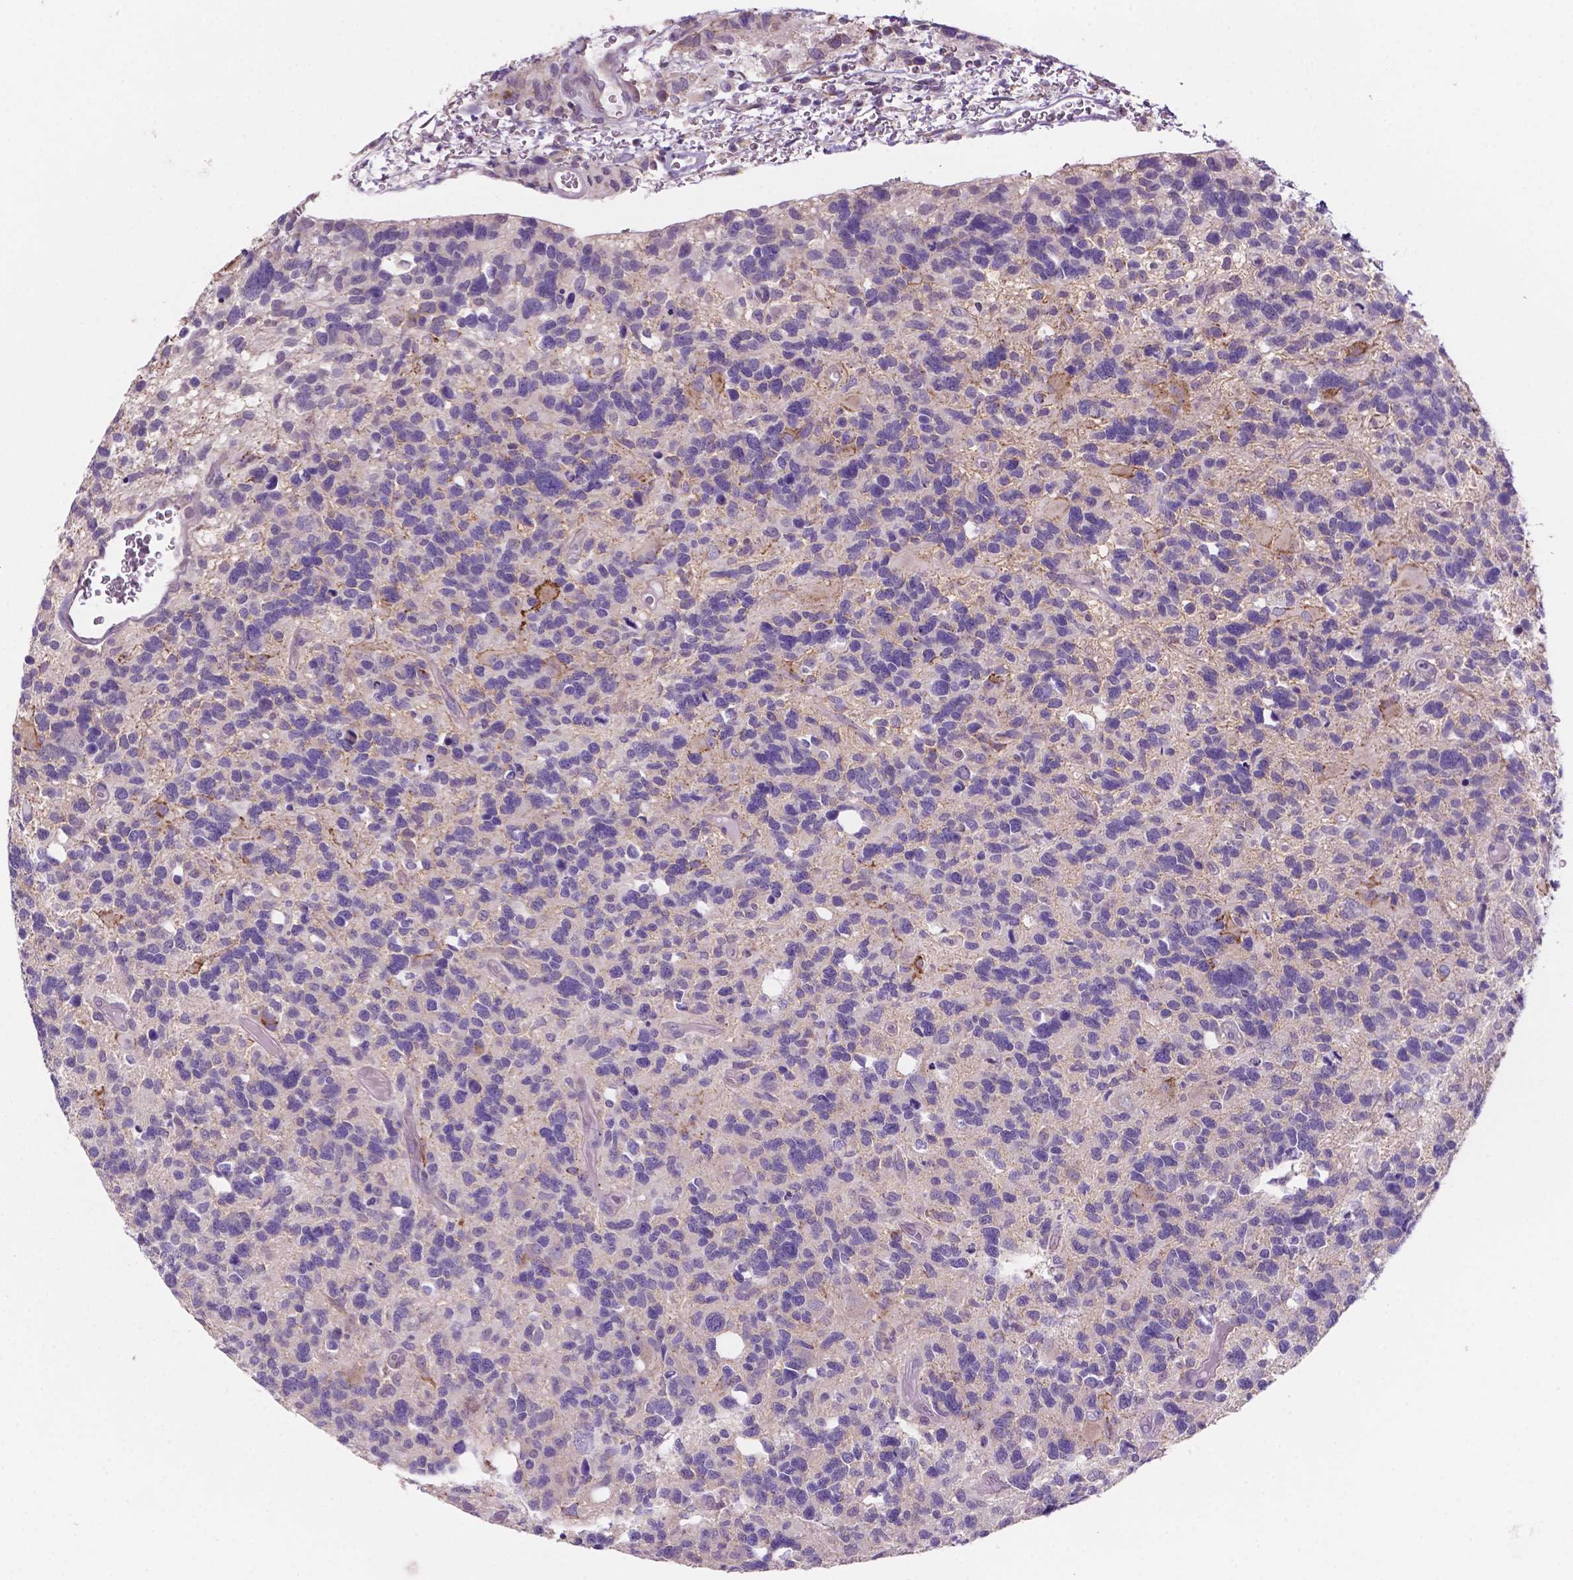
{"staining": {"intensity": "negative", "quantity": "none", "location": "none"}, "tissue": "glioma", "cell_type": "Tumor cells", "image_type": "cancer", "snomed": [{"axis": "morphology", "description": "Glioma, malignant, High grade"}, {"axis": "topography", "description": "Brain"}], "caption": "Protein analysis of malignant glioma (high-grade) reveals no significant staining in tumor cells.", "gene": "MKRN2OS", "patient": {"sex": "male", "age": 49}}